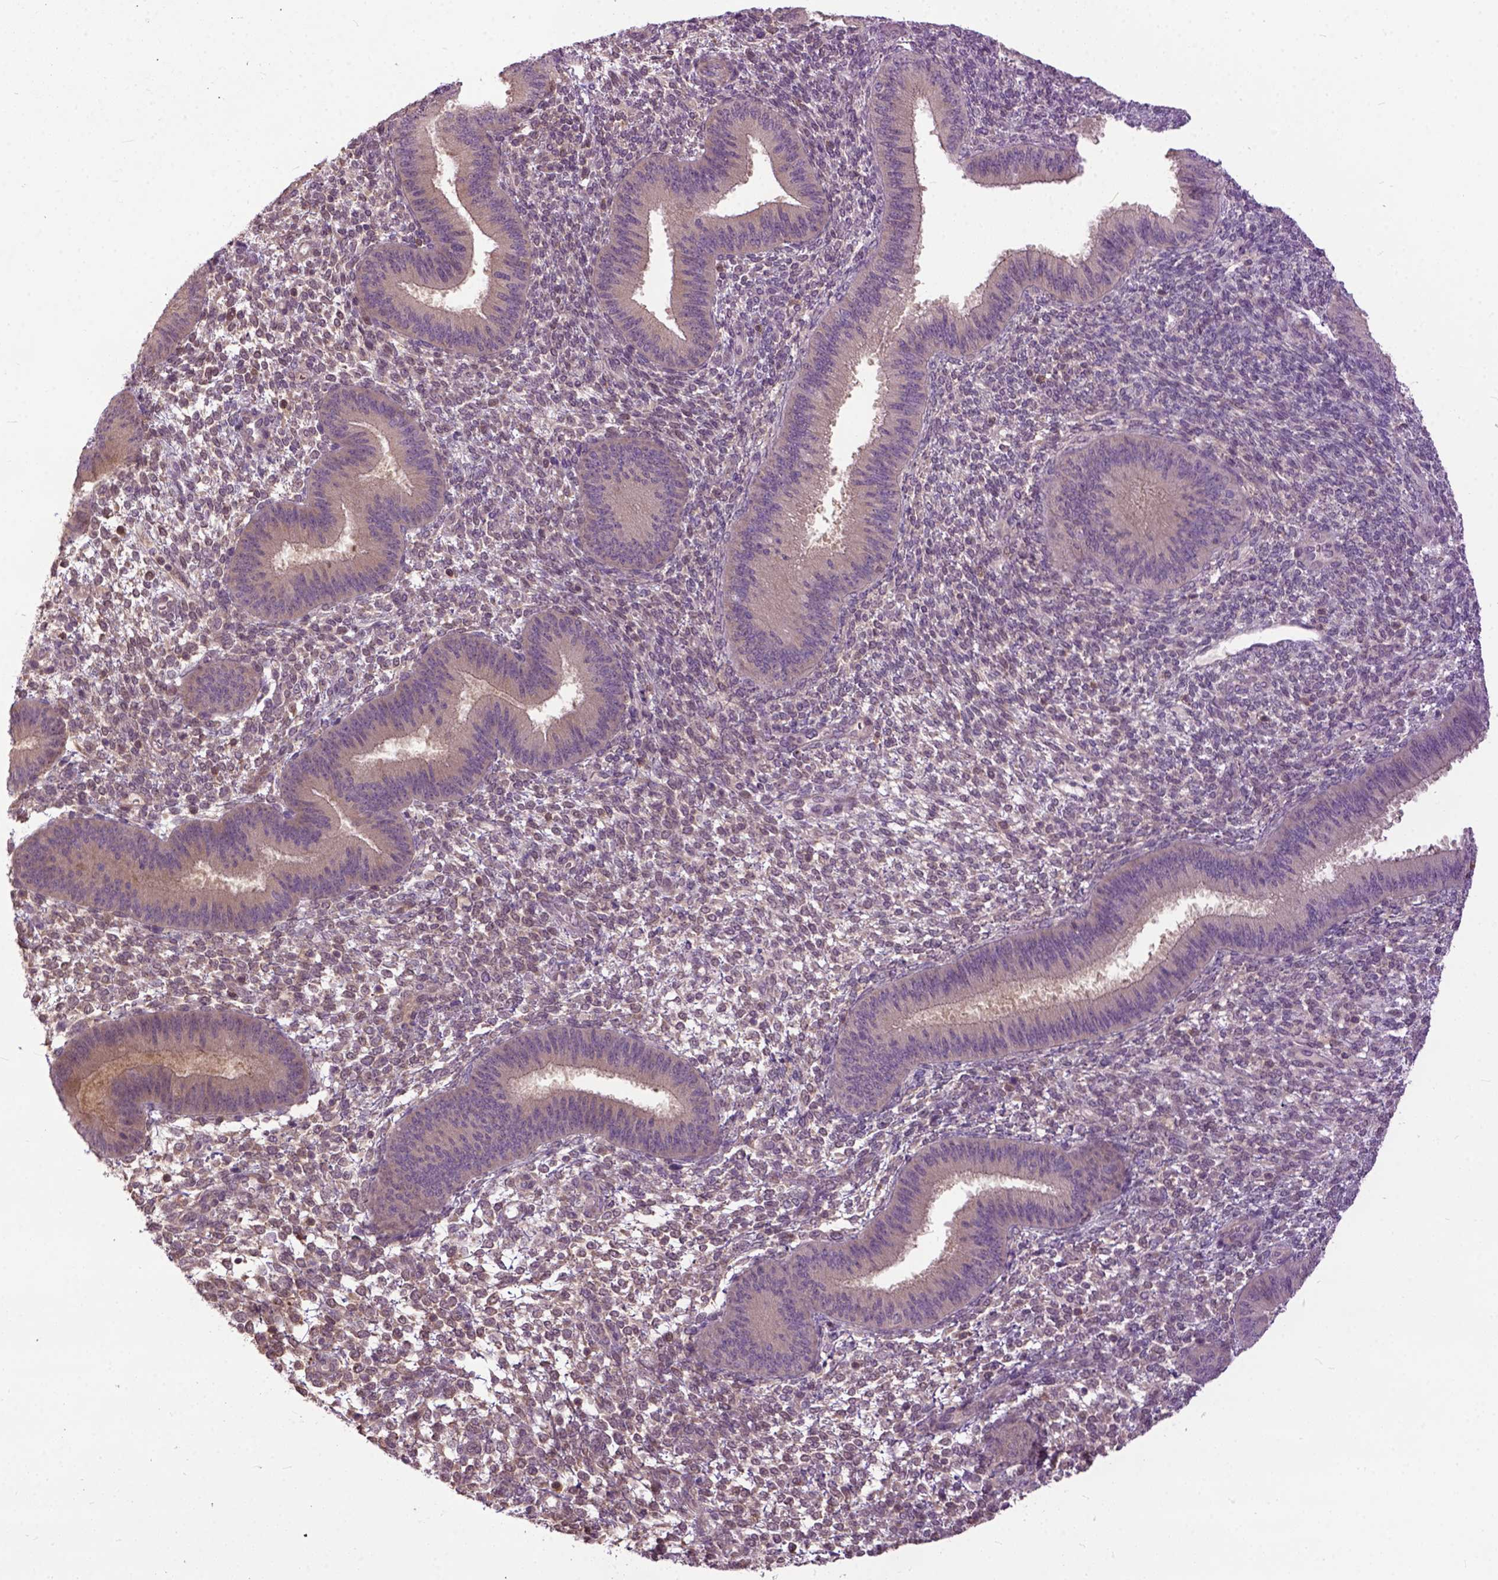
{"staining": {"intensity": "negative", "quantity": "none", "location": "none"}, "tissue": "endometrium", "cell_type": "Cells in endometrial stroma", "image_type": "normal", "snomed": [{"axis": "morphology", "description": "Normal tissue, NOS"}, {"axis": "topography", "description": "Endometrium"}], "caption": "Immunohistochemical staining of benign human endometrium demonstrates no significant staining in cells in endometrial stroma. (Brightfield microscopy of DAB immunohistochemistry at high magnification).", "gene": "CPNE1", "patient": {"sex": "female", "age": 39}}